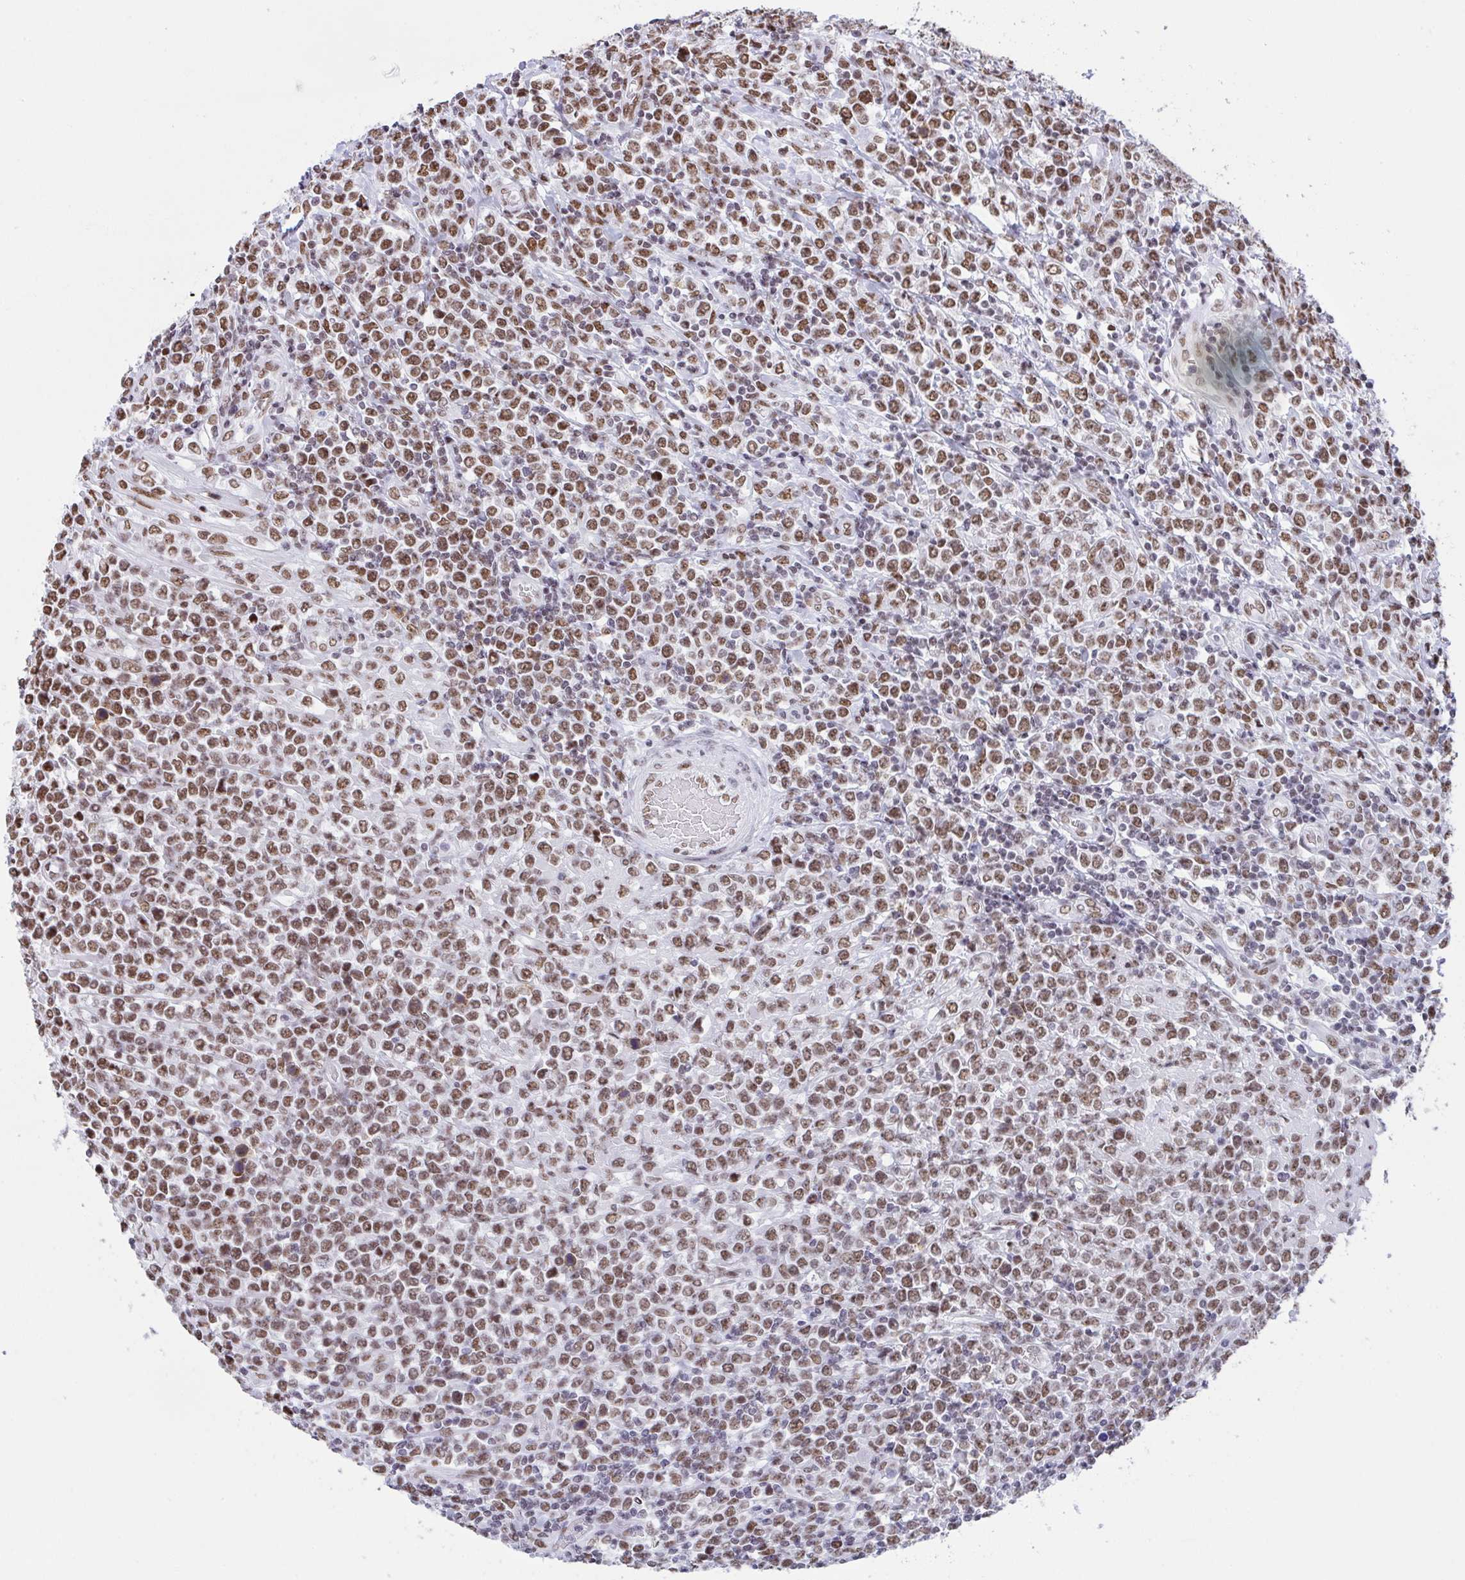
{"staining": {"intensity": "moderate", "quantity": ">75%", "location": "nuclear"}, "tissue": "lymphoma", "cell_type": "Tumor cells", "image_type": "cancer", "snomed": [{"axis": "morphology", "description": "Malignant lymphoma, non-Hodgkin's type, High grade"}, {"axis": "topography", "description": "Soft tissue"}], "caption": "This is an image of immunohistochemistry (IHC) staining of malignant lymphoma, non-Hodgkin's type (high-grade), which shows moderate expression in the nuclear of tumor cells.", "gene": "DDX52", "patient": {"sex": "female", "age": 56}}